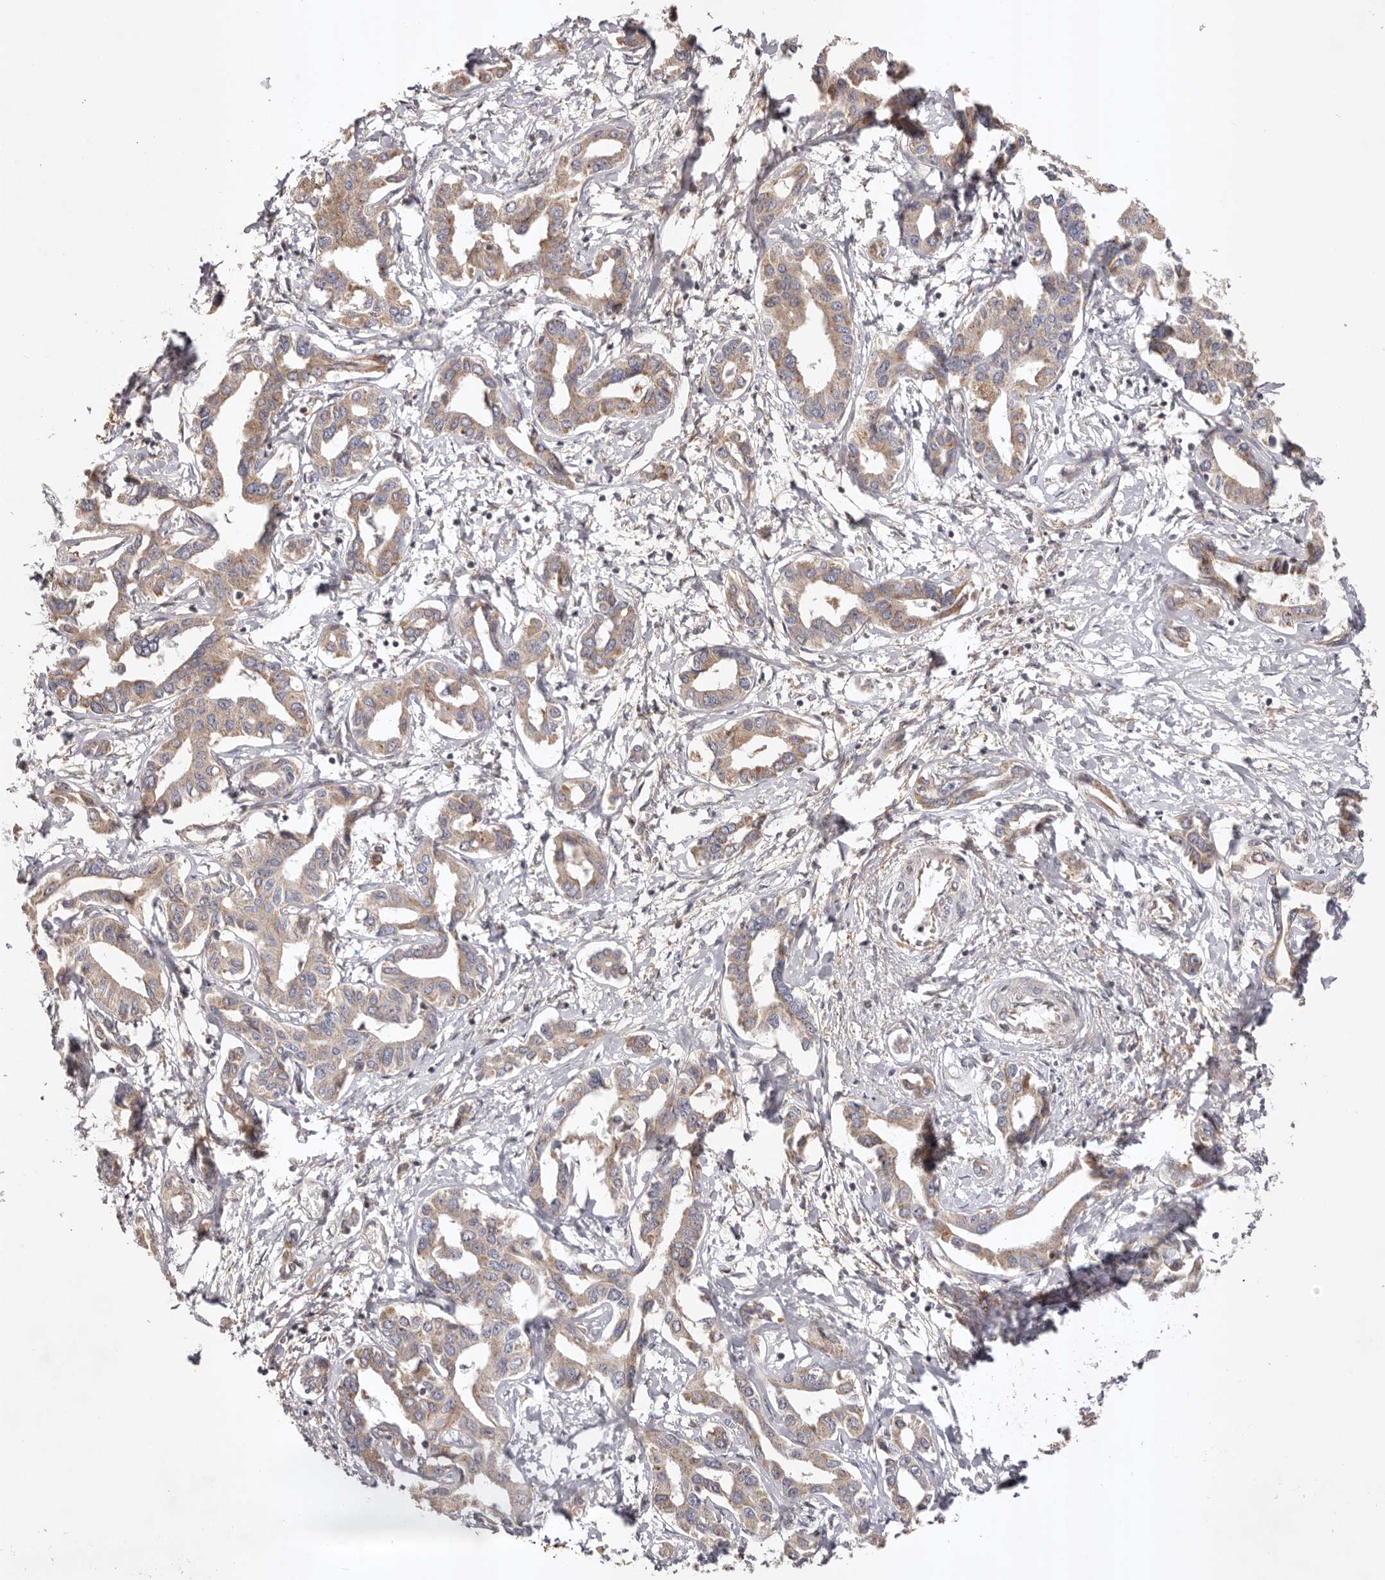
{"staining": {"intensity": "weak", "quantity": ">75%", "location": "cytoplasmic/membranous"}, "tissue": "liver cancer", "cell_type": "Tumor cells", "image_type": "cancer", "snomed": [{"axis": "morphology", "description": "Cholangiocarcinoma"}, {"axis": "topography", "description": "Liver"}], "caption": "Brown immunohistochemical staining in human liver cancer shows weak cytoplasmic/membranous staining in approximately >75% of tumor cells.", "gene": "UBR2", "patient": {"sex": "male", "age": 59}}